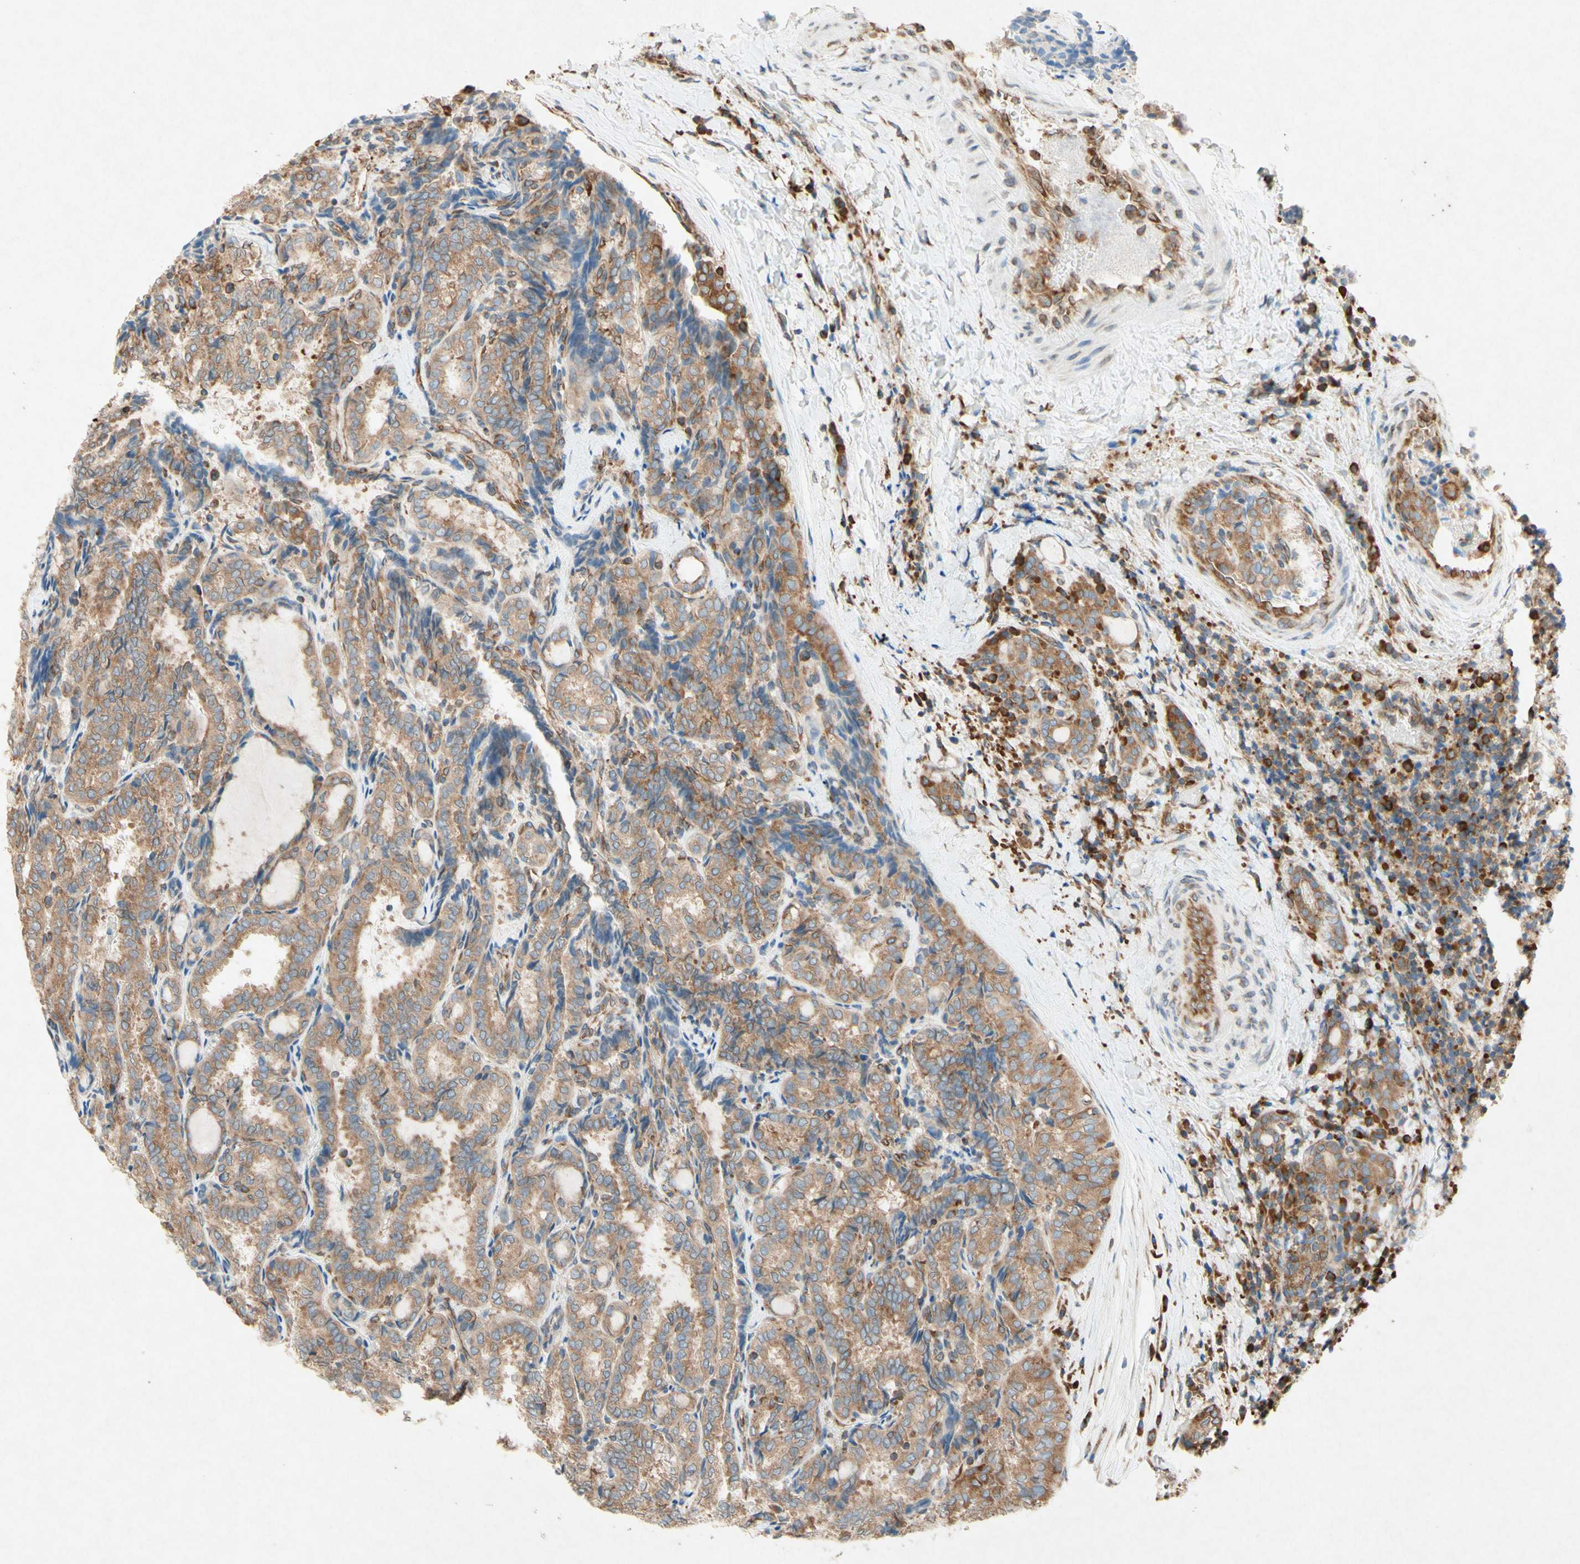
{"staining": {"intensity": "moderate", "quantity": ">75%", "location": "cytoplasmic/membranous"}, "tissue": "thyroid cancer", "cell_type": "Tumor cells", "image_type": "cancer", "snomed": [{"axis": "morphology", "description": "Normal tissue, NOS"}, {"axis": "morphology", "description": "Papillary adenocarcinoma, NOS"}, {"axis": "topography", "description": "Thyroid gland"}], "caption": "Human thyroid cancer (papillary adenocarcinoma) stained with a brown dye displays moderate cytoplasmic/membranous positive staining in about >75% of tumor cells.", "gene": "PABPC1", "patient": {"sex": "female", "age": 30}}